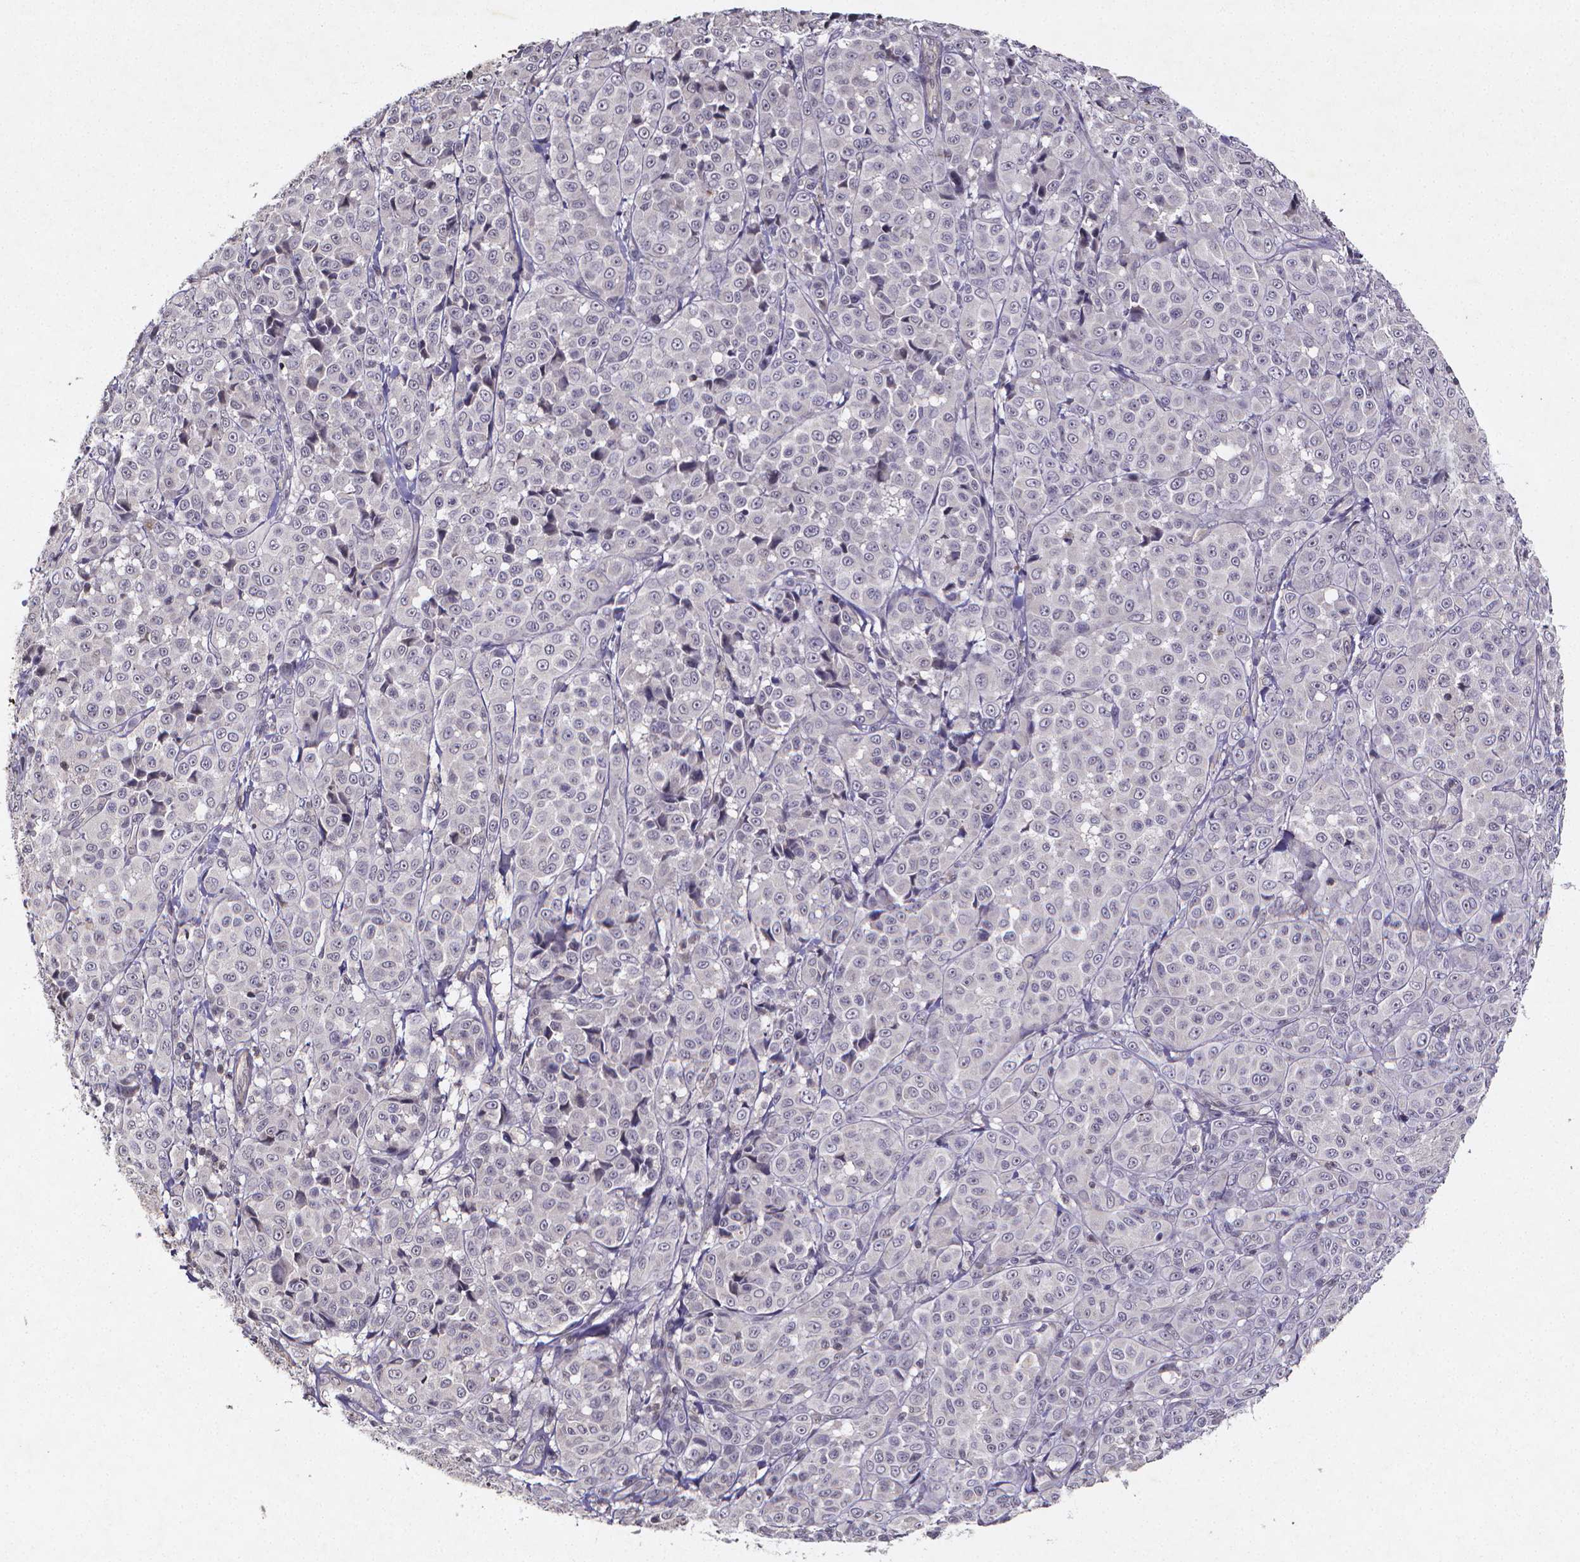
{"staining": {"intensity": "negative", "quantity": "none", "location": "none"}, "tissue": "melanoma", "cell_type": "Tumor cells", "image_type": "cancer", "snomed": [{"axis": "morphology", "description": "Malignant melanoma, NOS"}, {"axis": "topography", "description": "Skin"}], "caption": "Human malignant melanoma stained for a protein using immunohistochemistry (IHC) displays no positivity in tumor cells.", "gene": "TP73", "patient": {"sex": "male", "age": 89}}